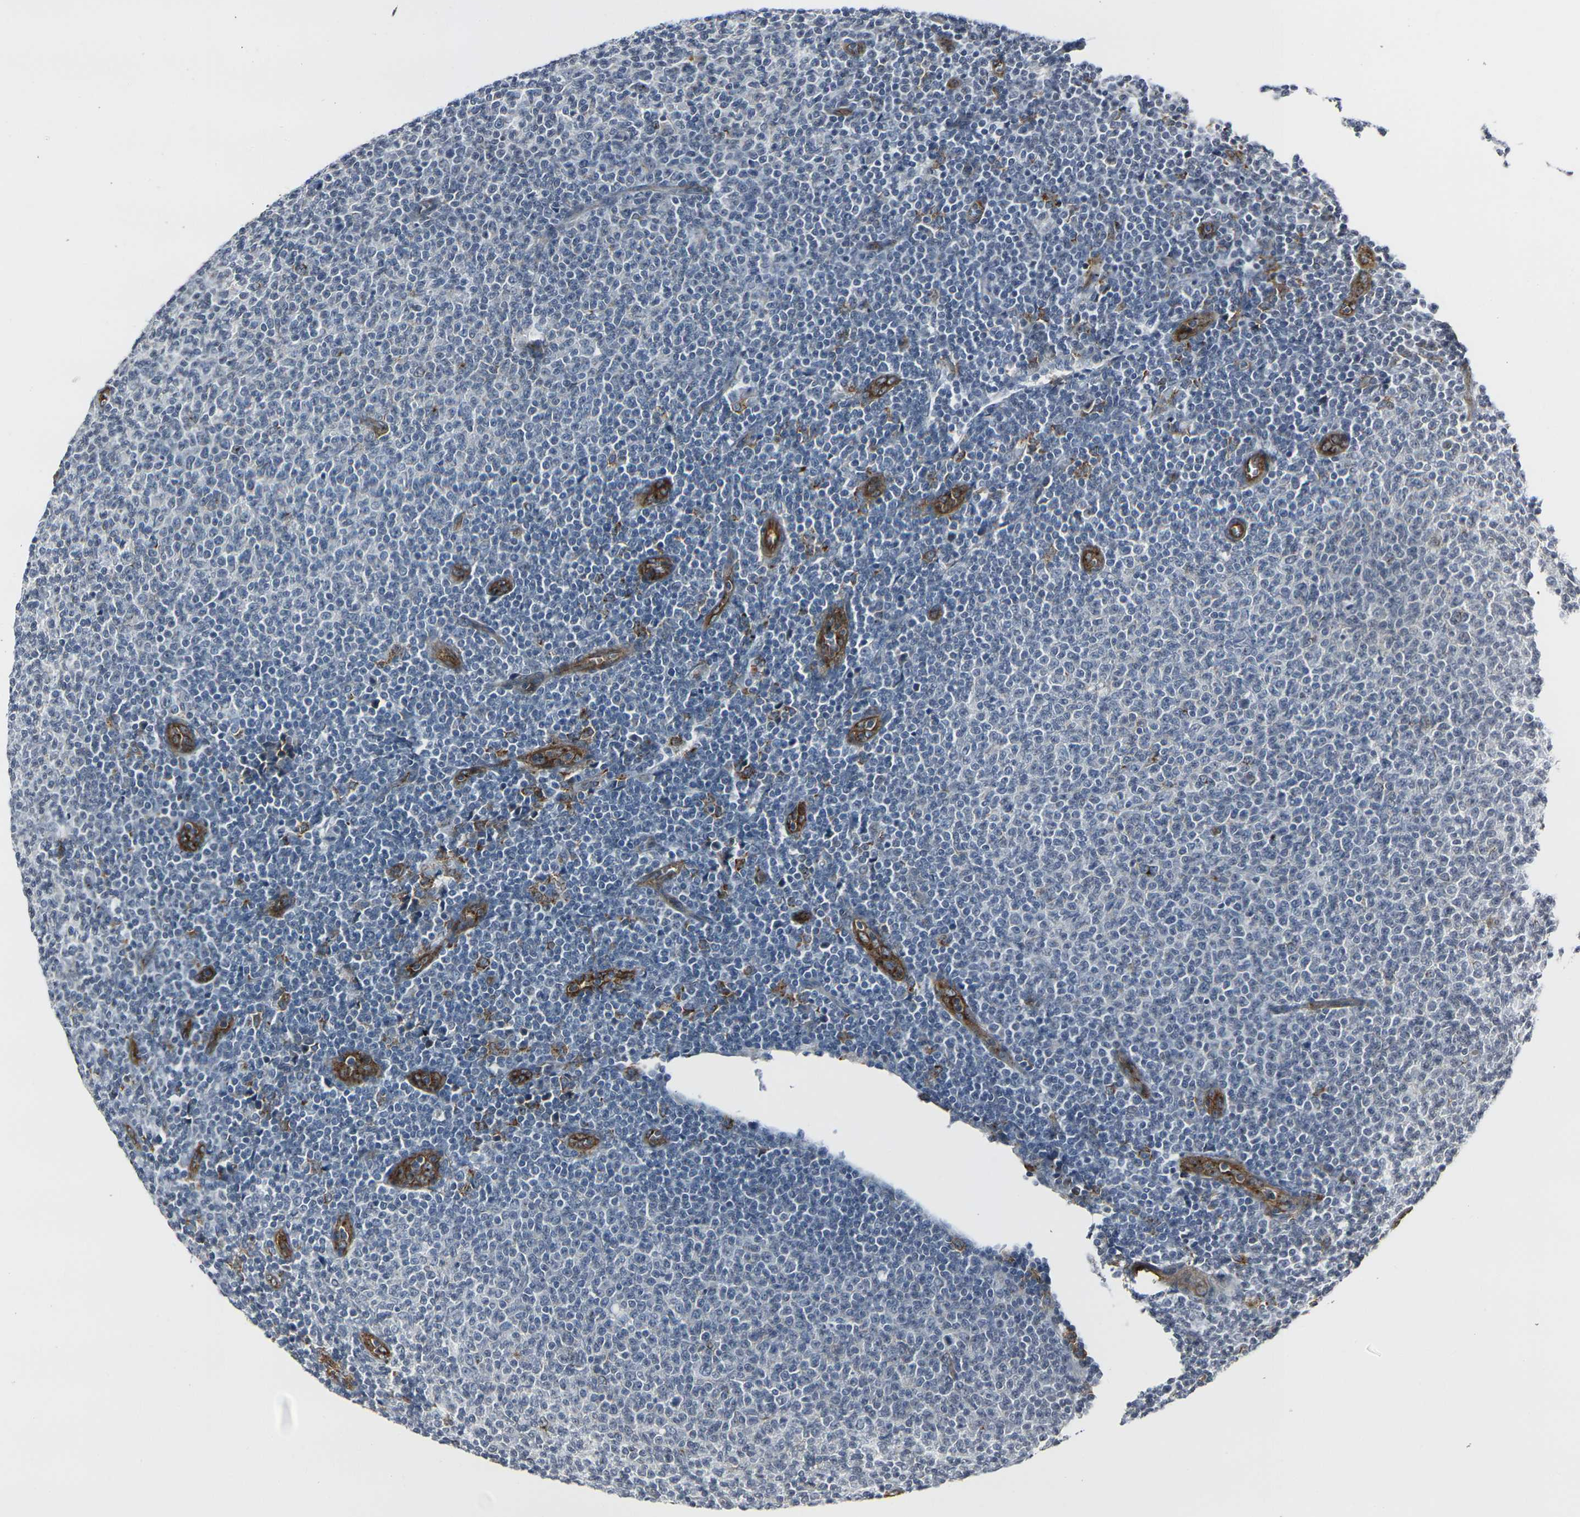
{"staining": {"intensity": "negative", "quantity": "none", "location": "none"}, "tissue": "lymphoma", "cell_type": "Tumor cells", "image_type": "cancer", "snomed": [{"axis": "morphology", "description": "Malignant lymphoma, non-Hodgkin's type, Low grade"}, {"axis": "topography", "description": "Lymph node"}], "caption": "Lymphoma was stained to show a protein in brown. There is no significant staining in tumor cells.", "gene": "MYOF", "patient": {"sex": "male", "age": 66}}